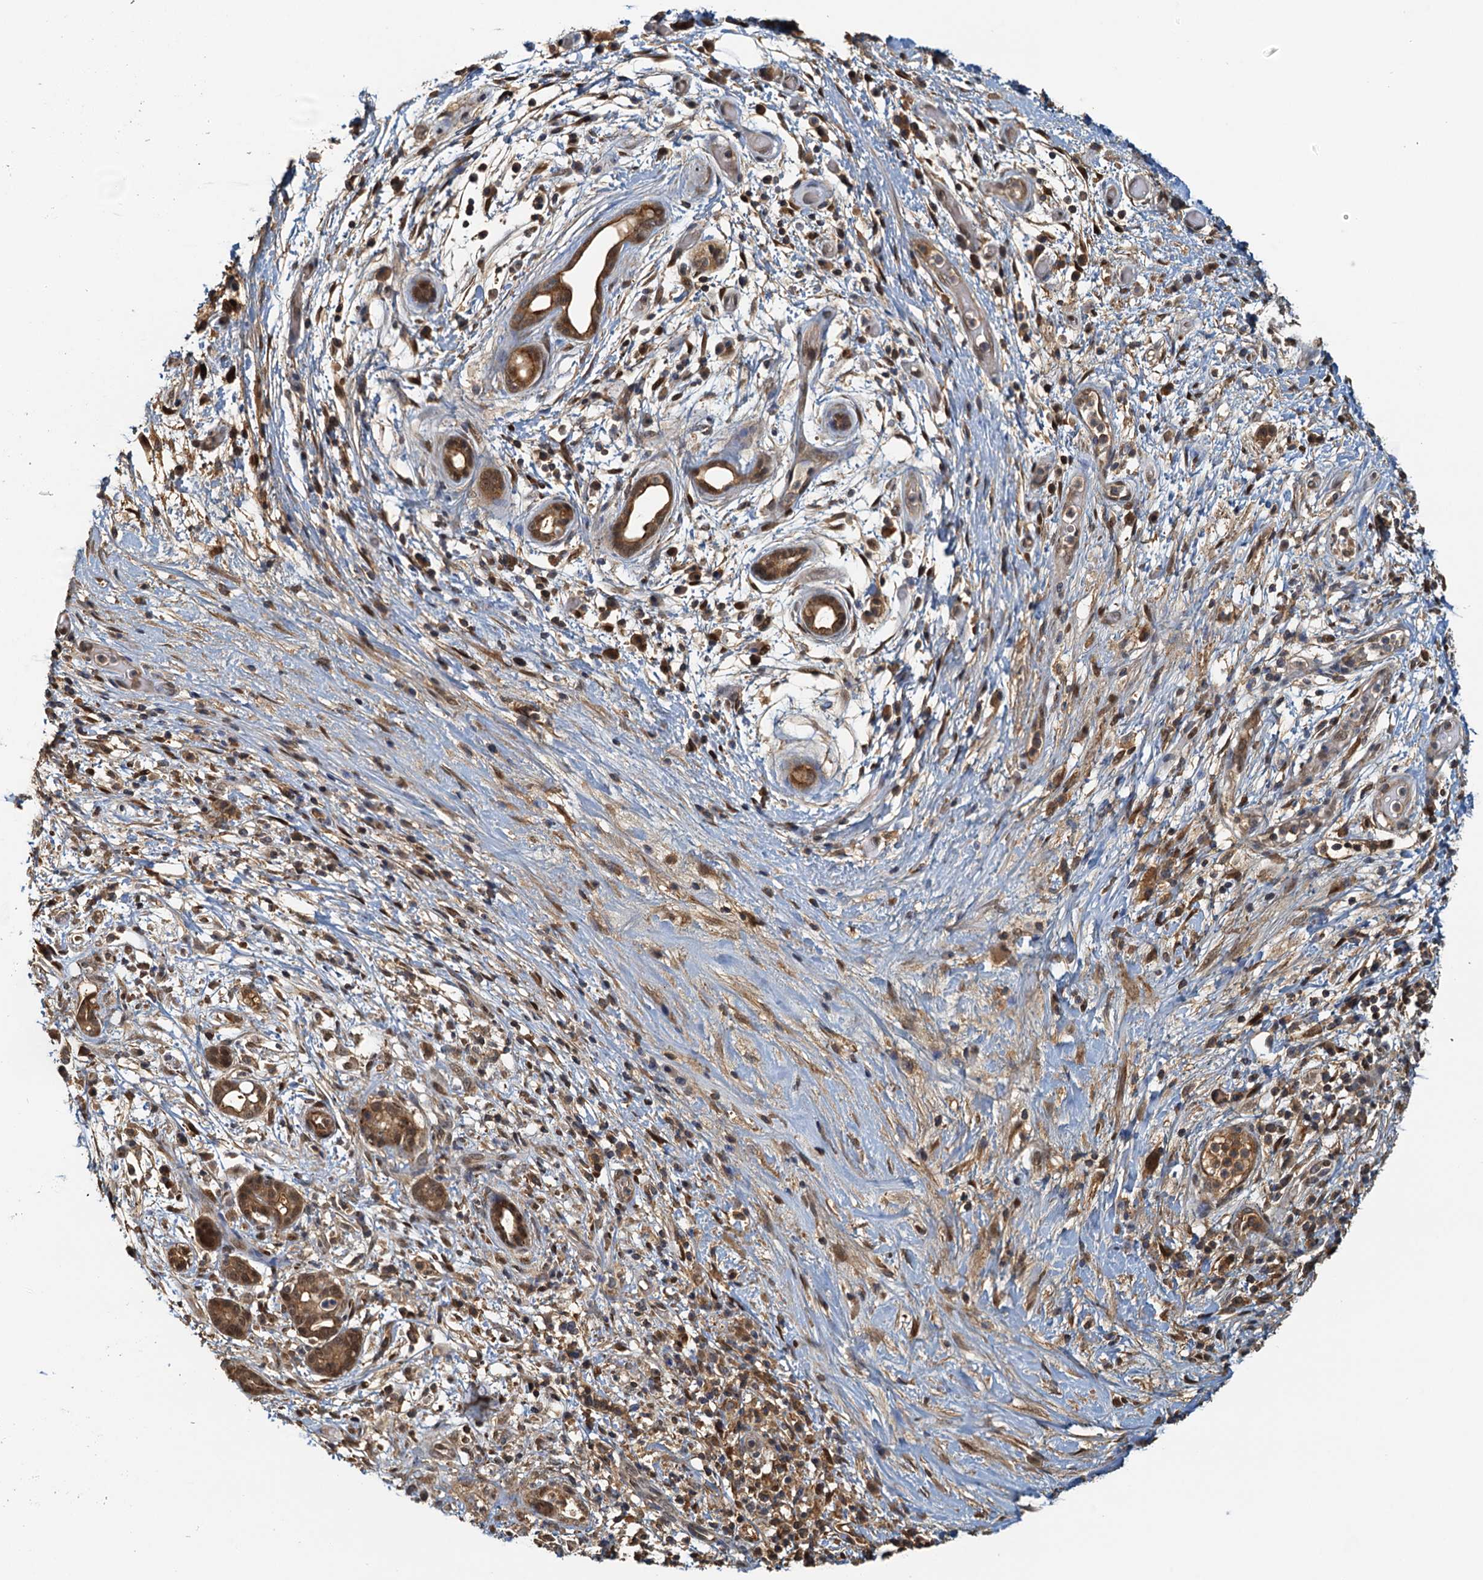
{"staining": {"intensity": "moderate", "quantity": ">75%", "location": "cytoplasmic/membranous"}, "tissue": "pancreatic cancer", "cell_type": "Tumor cells", "image_type": "cancer", "snomed": [{"axis": "morphology", "description": "Adenocarcinoma, NOS"}, {"axis": "topography", "description": "Pancreas"}], "caption": "An IHC micrograph of neoplastic tissue is shown. Protein staining in brown highlights moderate cytoplasmic/membranous positivity in adenocarcinoma (pancreatic) within tumor cells. Using DAB (brown) and hematoxylin (blue) stains, captured at high magnification using brightfield microscopy.", "gene": "UBL7", "patient": {"sex": "female", "age": 73}}